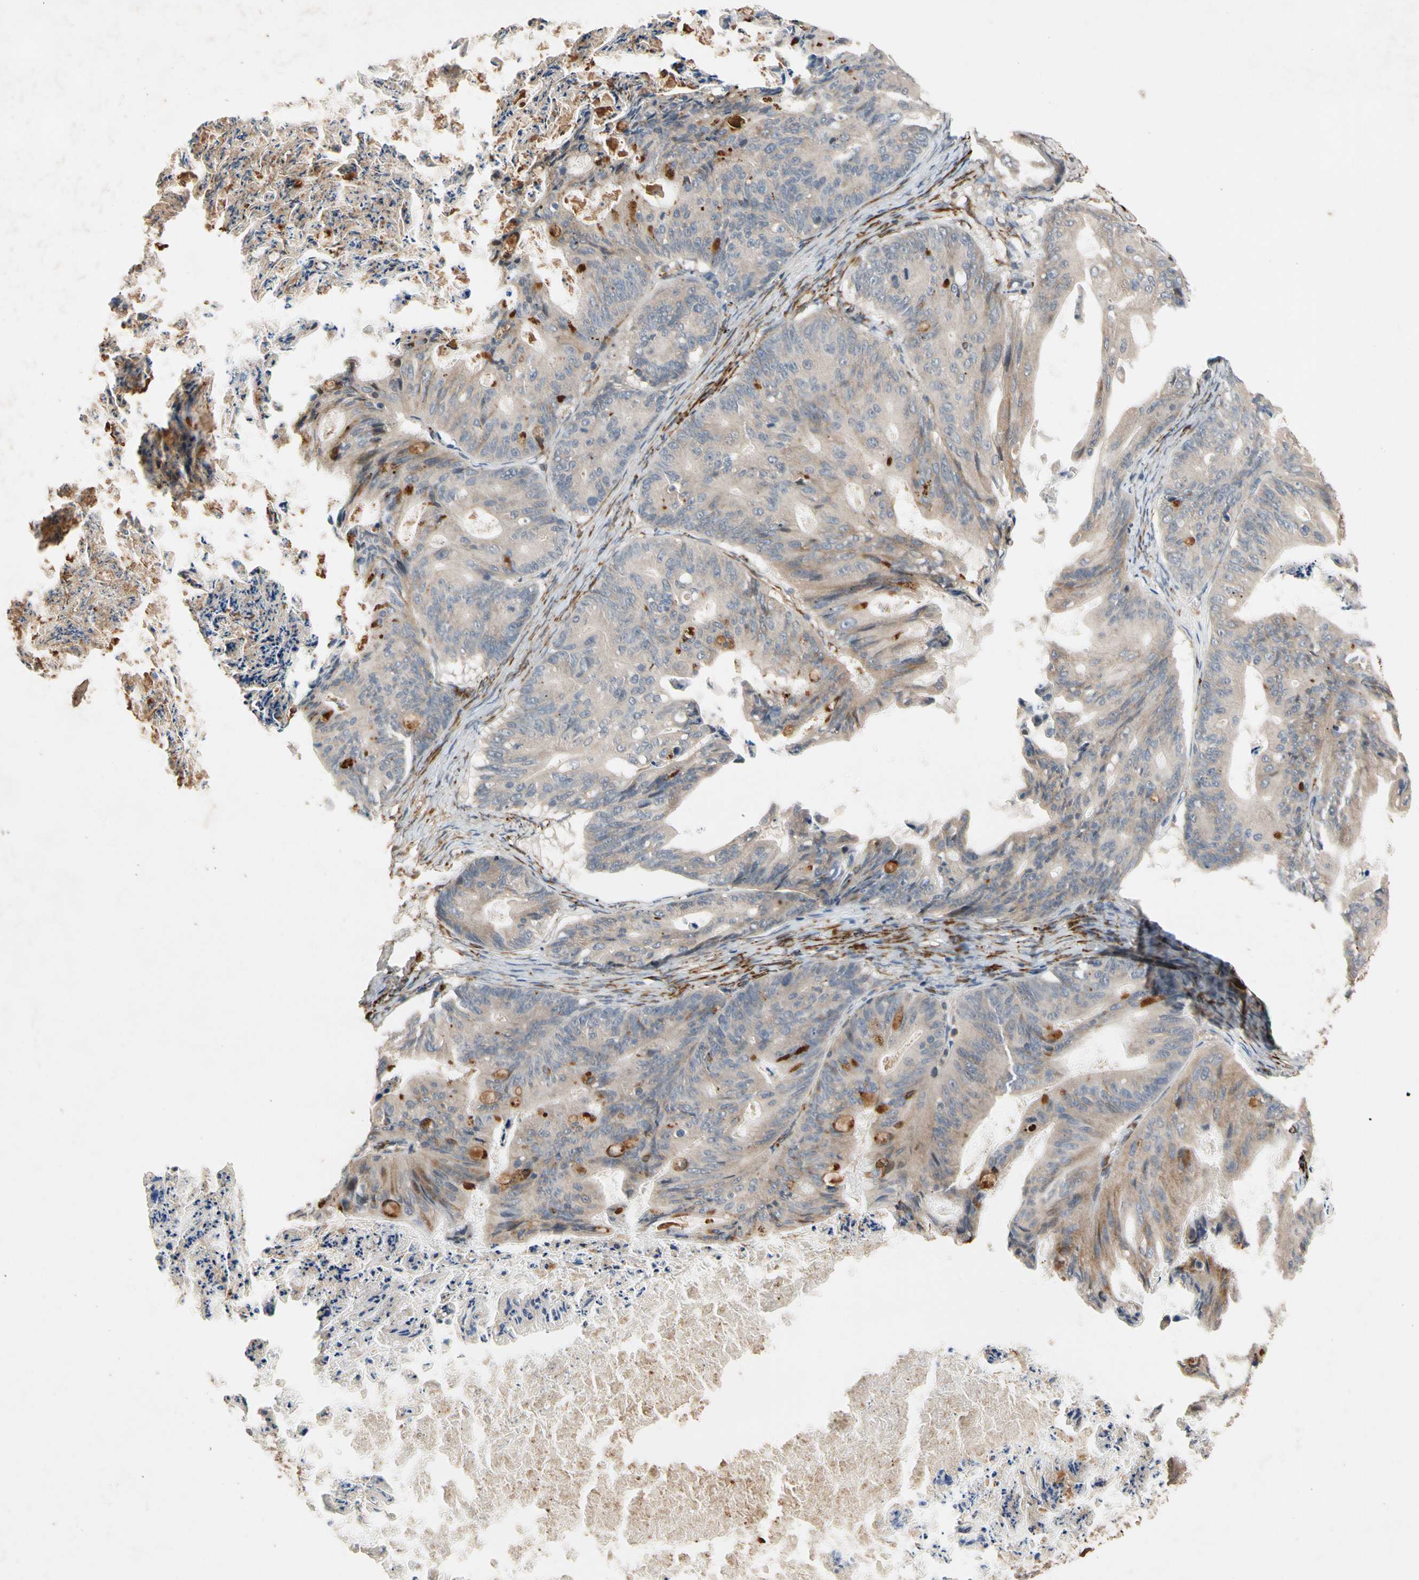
{"staining": {"intensity": "weak", "quantity": ">75%", "location": "cytoplasmic/membranous"}, "tissue": "ovarian cancer", "cell_type": "Tumor cells", "image_type": "cancer", "snomed": [{"axis": "morphology", "description": "Cystadenocarcinoma, mucinous, NOS"}, {"axis": "topography", "description": "Ovary"}], "caption": "A low amount of weak cytoplasmic/membranous expression is seen in approximately >75% of tumor cells in ovarian mucinous cystadenocarcinoma tissue. The staining is performed using DAB brown chromogen to label protein expression. The nuclei are counter-stained blue using hematoxylin.", "gene": "FGD6", "patient": {"sex": "female", "age": 37}}